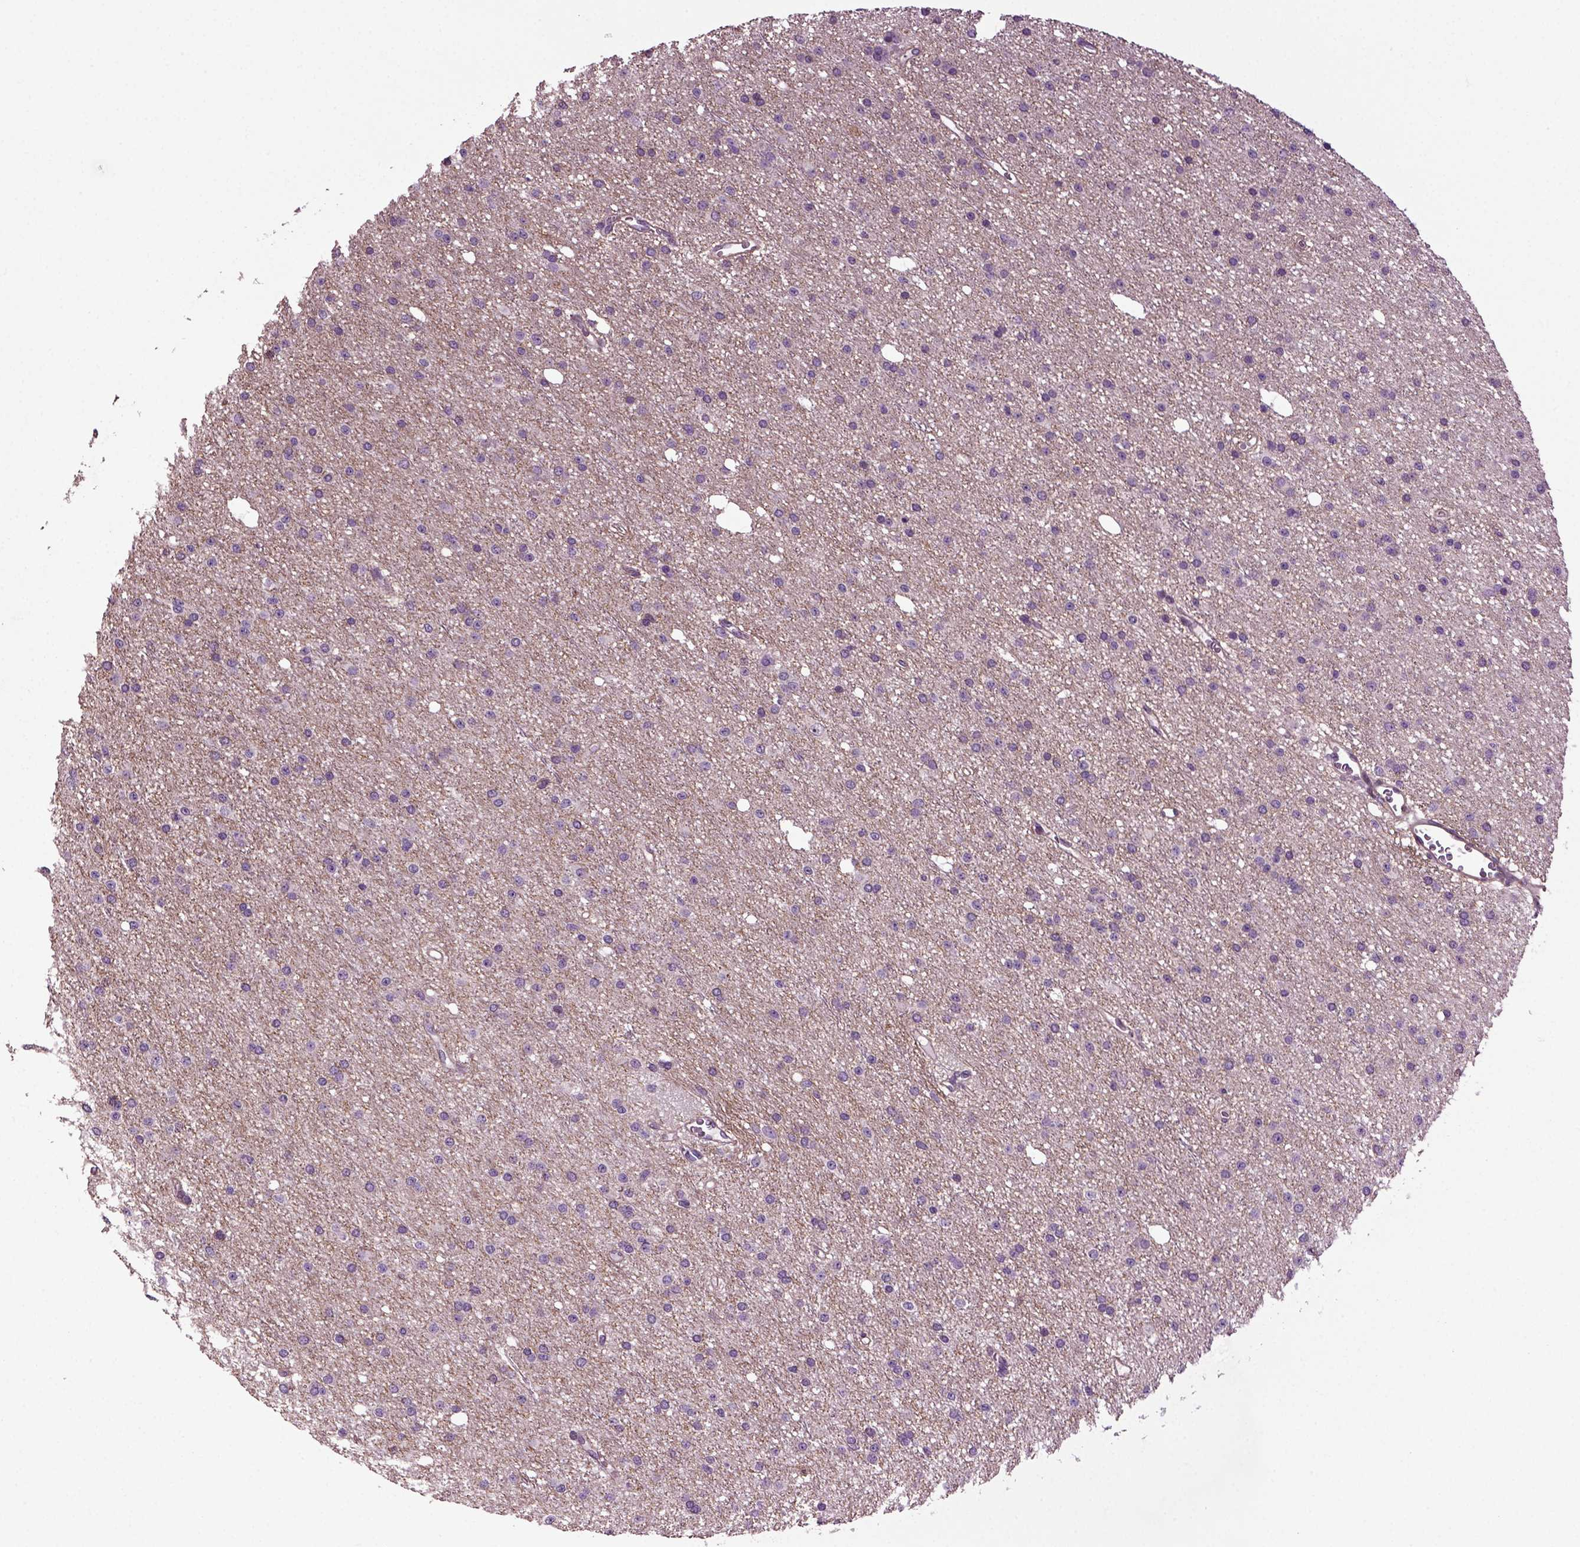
{"staining": {"intensity": "negative", "quantity": "none", "location": "none"}, "tissue": "glioma", "cell_type": "Tumor cells", "image_type": "cancer", "snomed": [{"axis": "morphology", "description": "Glioma, malignant, Low grade"}, {"axis": "topography", "description": "Brain"}], "caption": "This is an immunohistochemistry (IHC) photomicrograph of human malignant low-grade glioma. There is no expression in tumor cells.", "gene": "HAGHL", "patient": {"sex": "male", "age": 27}}